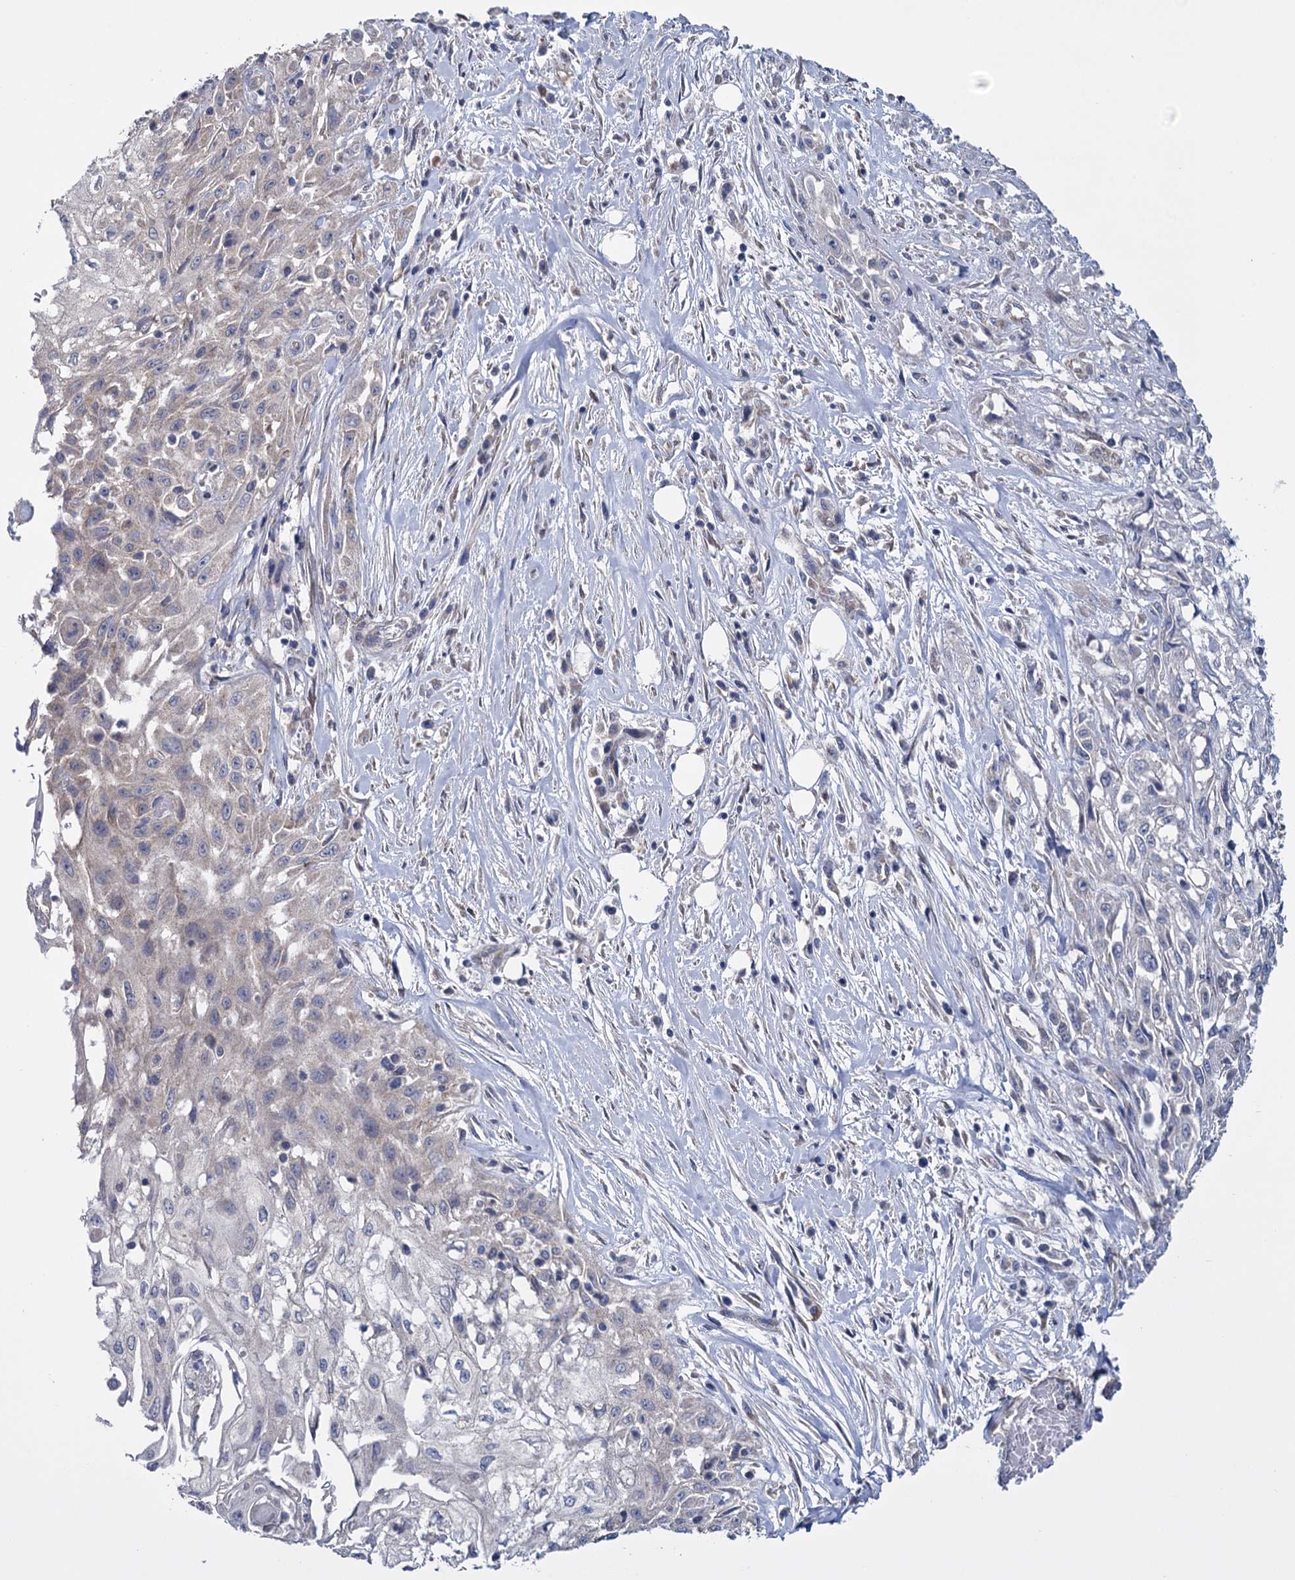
{"staining": {"intensity": "weak", "quantity": "25%-75%", "location": "cytoplasmic/membranous"}, "tissue": "skin cancer", "cell_type": "Tumor cells", "image_type": "cancer", "snomed": [{"axis": "morphology", "description": "Squamous cell carcinoma, NOS"}, {"axis": "morphology", "description": "Squamous cell carcinoma, metastatic, NOS"}, {"axis": "topography", "description": "Skin"}, {"axis": "topography", "description": "Lymph node"}], "caption": "A brown stain highlights weak cytoplasmic/membranous expression of a protein in human skin squamous cell carcinoma tumor cells.", "gene": "GSTM2", "patient": {"sex": "male", "age": 75}}